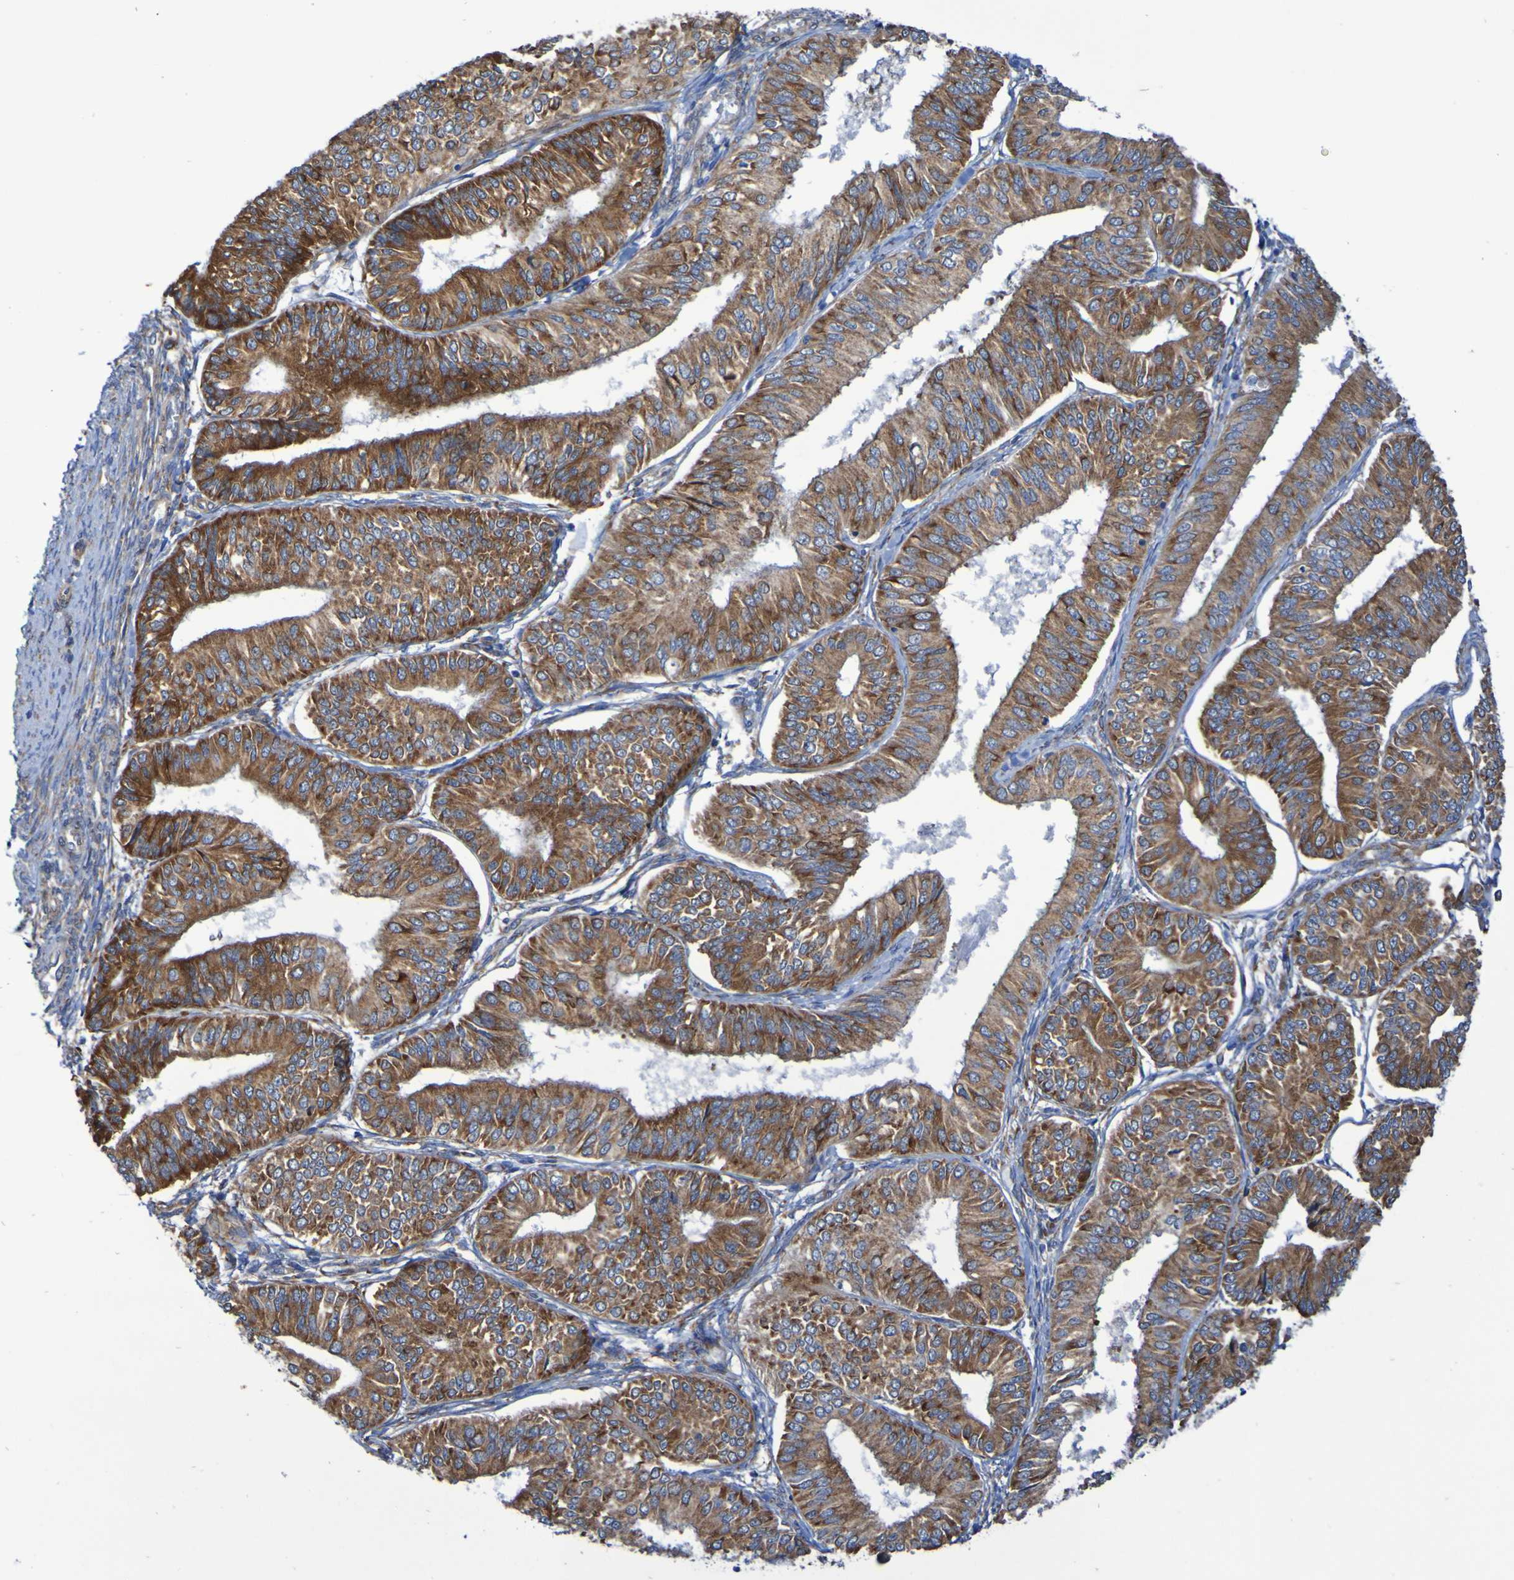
{"staining": {"intensity": "strong", "quantity": ">75%", "location": "cytoplasmic/membranous"}, "tissue": "endometrial cancer", "cell_type": "Tumor cells", "image_type": "cancer", "snomed": [{"axis": "morphology", "description": "Adenocarcinoma, NOS"}, {"axis": "topography", "description": "Endometrium"}], "caption": "Brown immunohistochemical staining in human endometrial cancer demonstrates strong cytoplasmic/membranous expression in about >75% of tumor cells.", "gene": "FKBP3", "patient": {"sex": "female", "age": 58}}